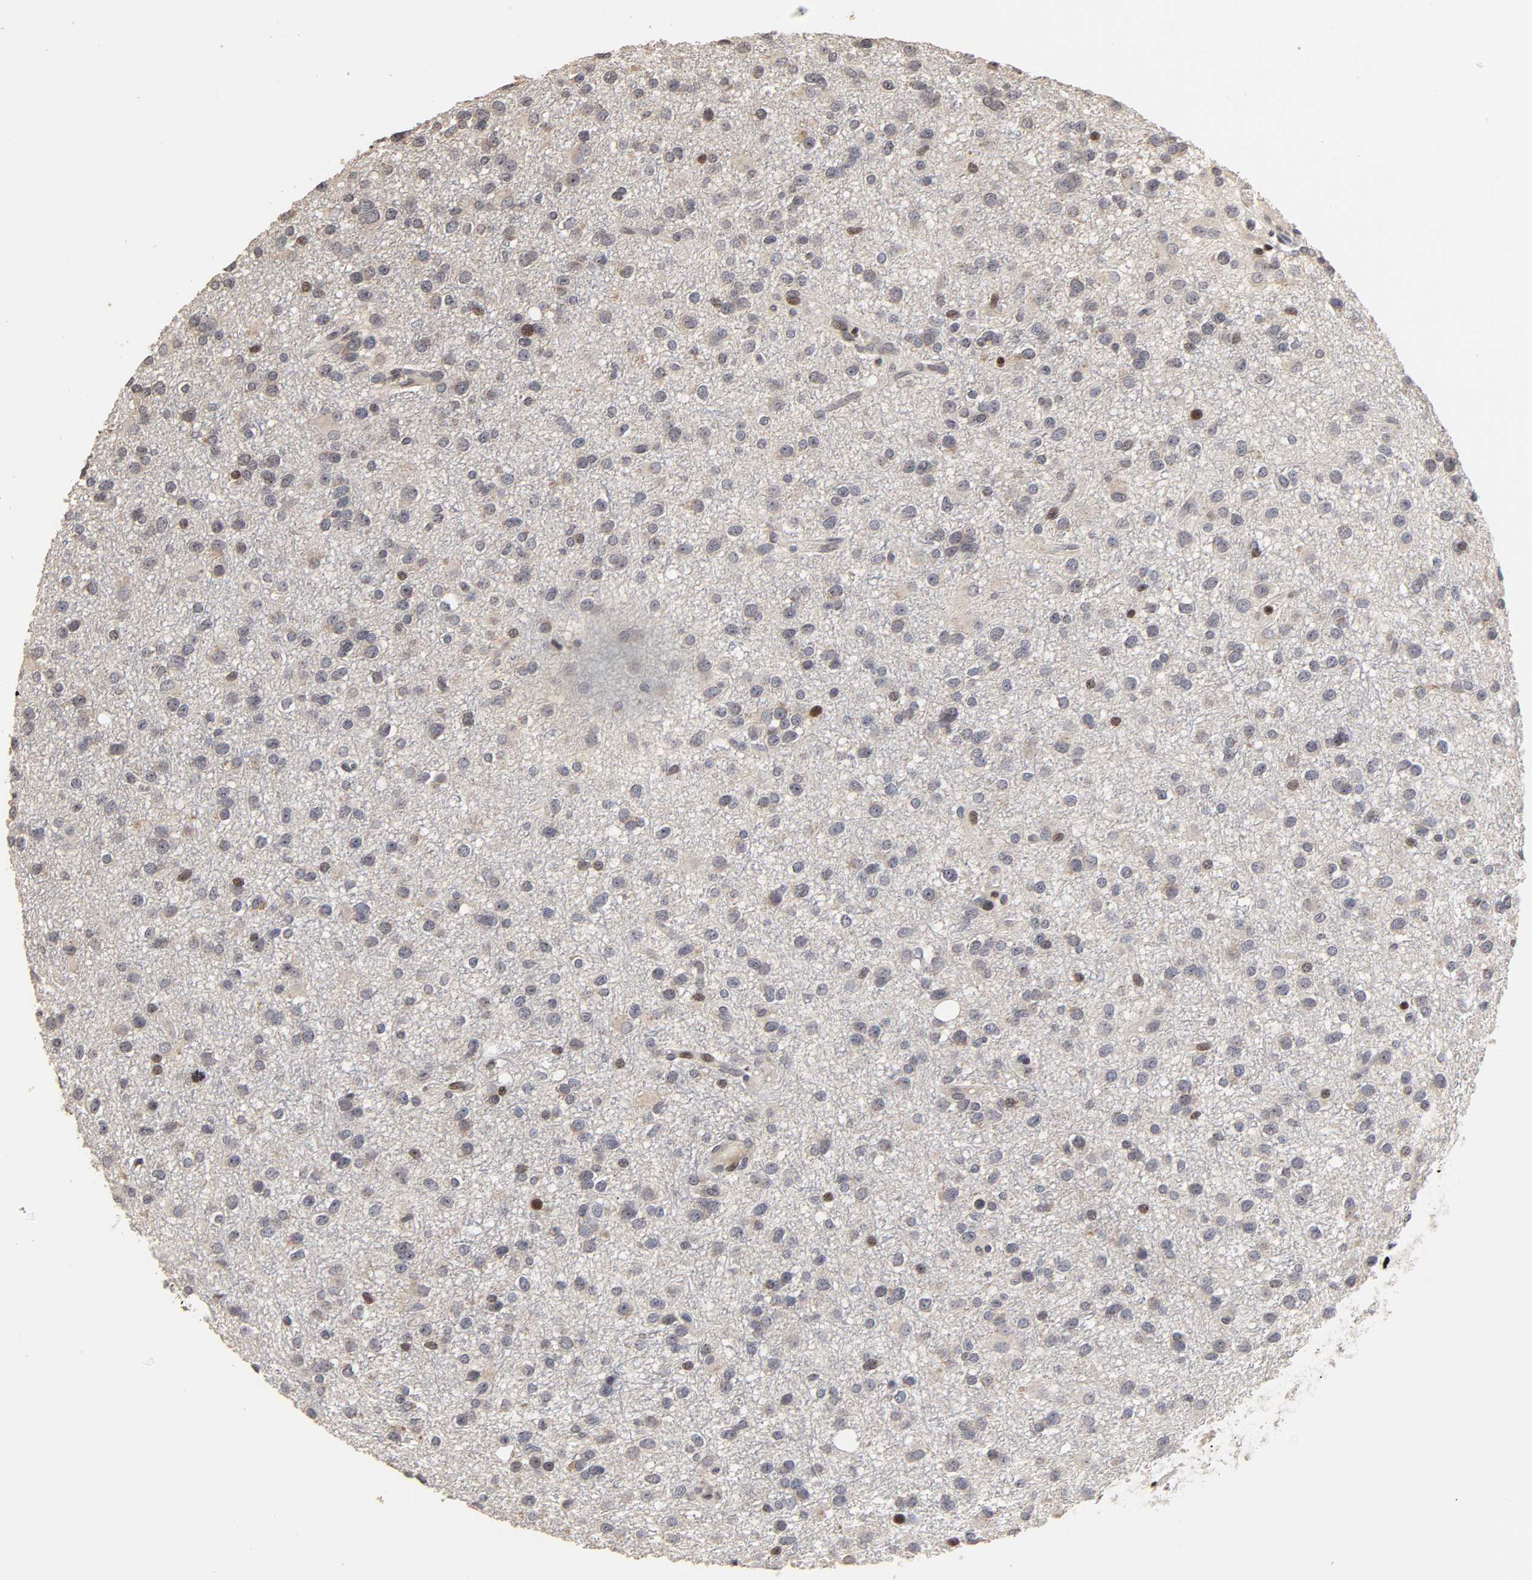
{"staining": {"intensity": "weak", "quantity": "<25%", "location": "cytoplasmic/membranous"}, "tissue": "glioma", "cell_type": "Tumor cells", "image_type": "cancer", "snomed": [{"axis": "morphology", "description": "Glioma, malignant, Low grade"}, {"axis": "topography", "description": "Brain"}], "caption": "Immunohistochemistry photomicrograph of neoplastic tissue: low-grade glioma (malignant) stained with DAB reveals no significant protein staining in tumor cells.", "gene": "ZNF473", "patient": {"sex": "male", "age": 42}}